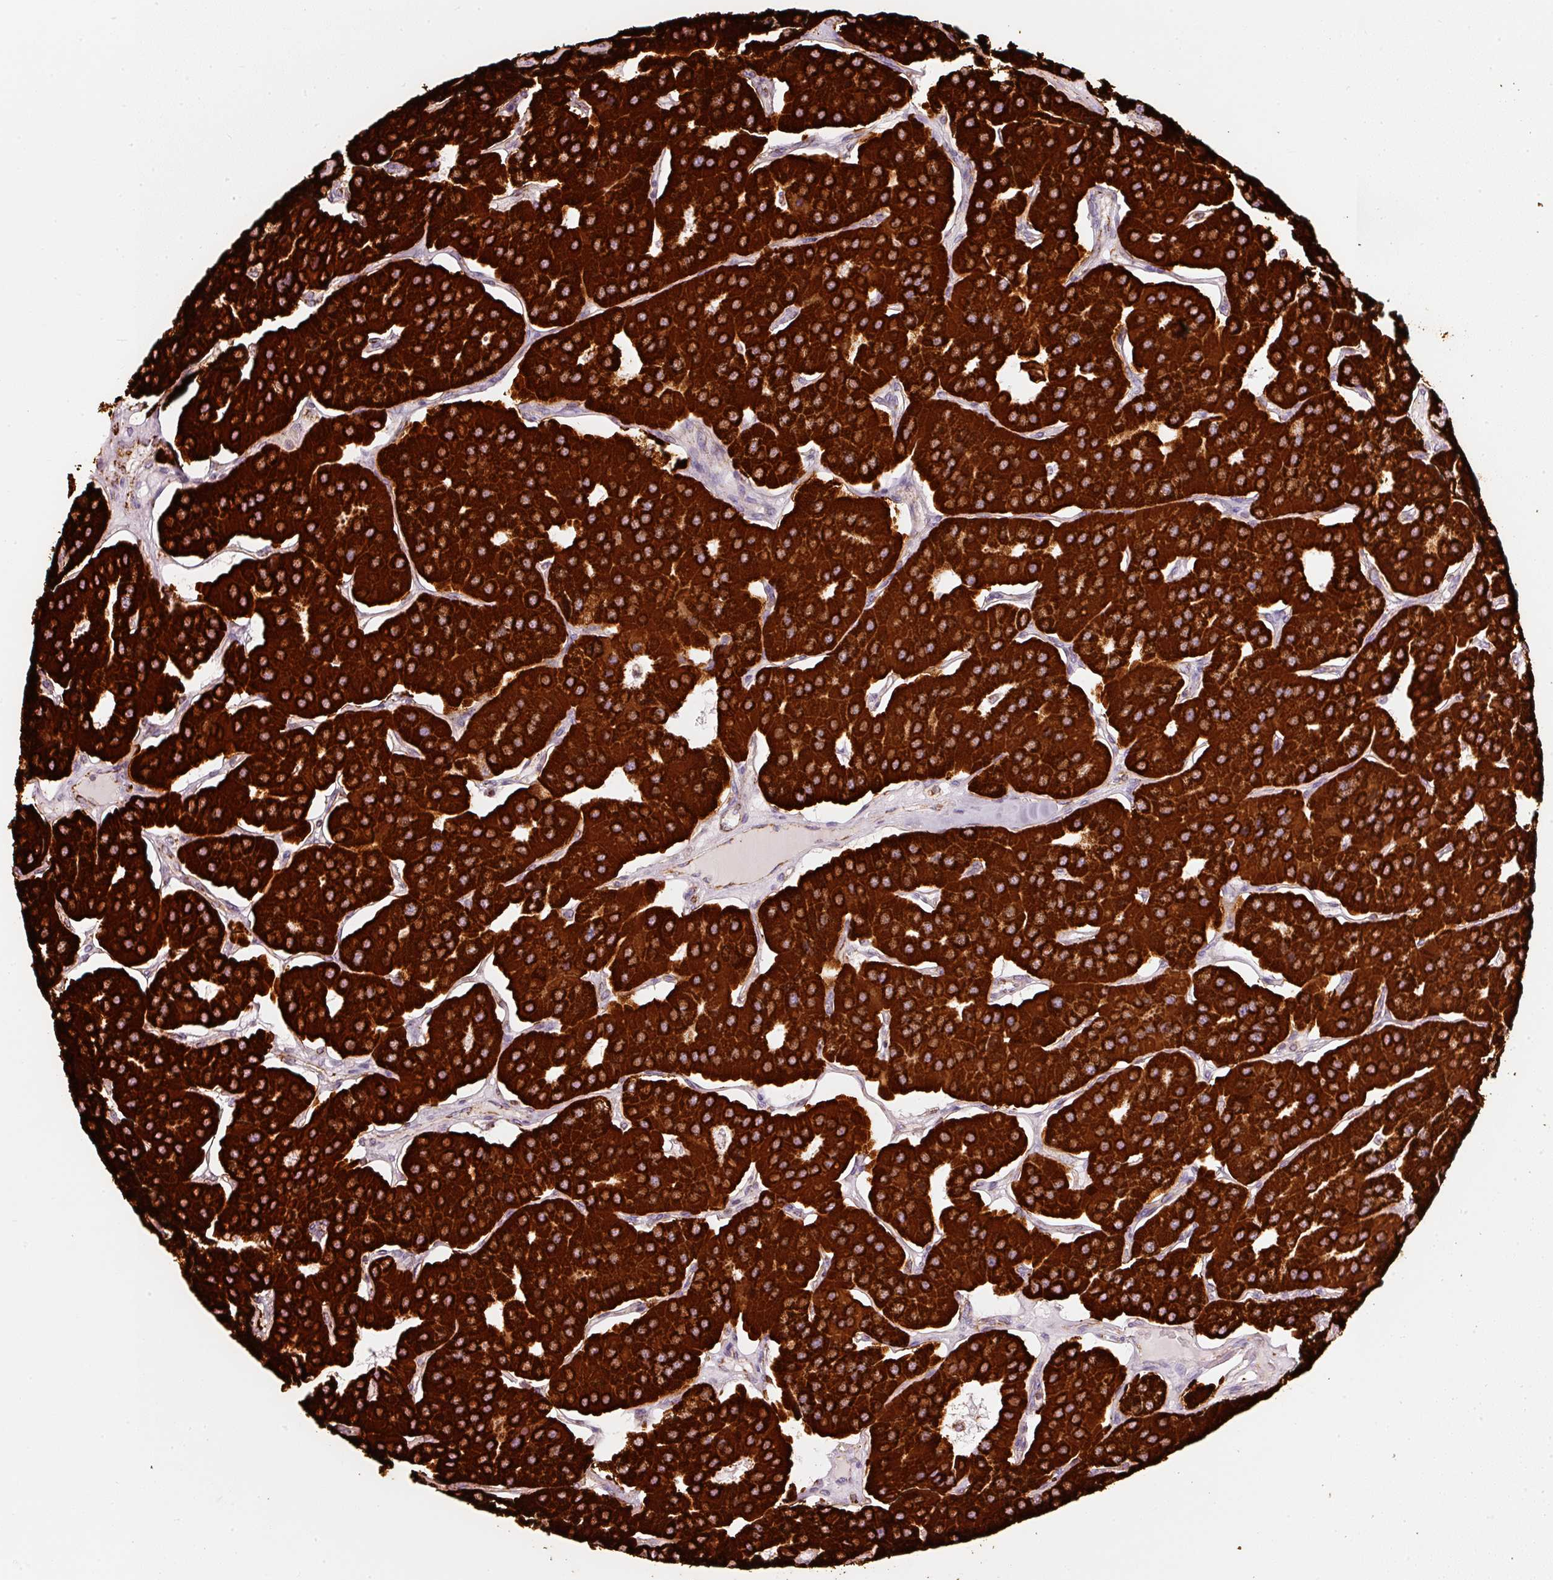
{"staining": {"intensity": "strong", "quantity": ">75%", "location": "cytoplasmic/membranous"}, "tissue": "parathyroid gland", "cell_type": "Glandular cells", "image_type": "normal", "snomed": [{"axis": "morphology", "description": "Normal tissue, NOS"}, {"axis": "morphology", "description": "Adenoma, NOS"}, {"axis": "topography", "description": "Parathyroid gland"}], "caption": "Protein expression analysis of unremarkable parathyroid gland demonstrates strong cytoplasmic/membranous positivity in approximately >75% of glandular cells.", "gene": "MT", "patient": {"sex": "female", "age": 86}}